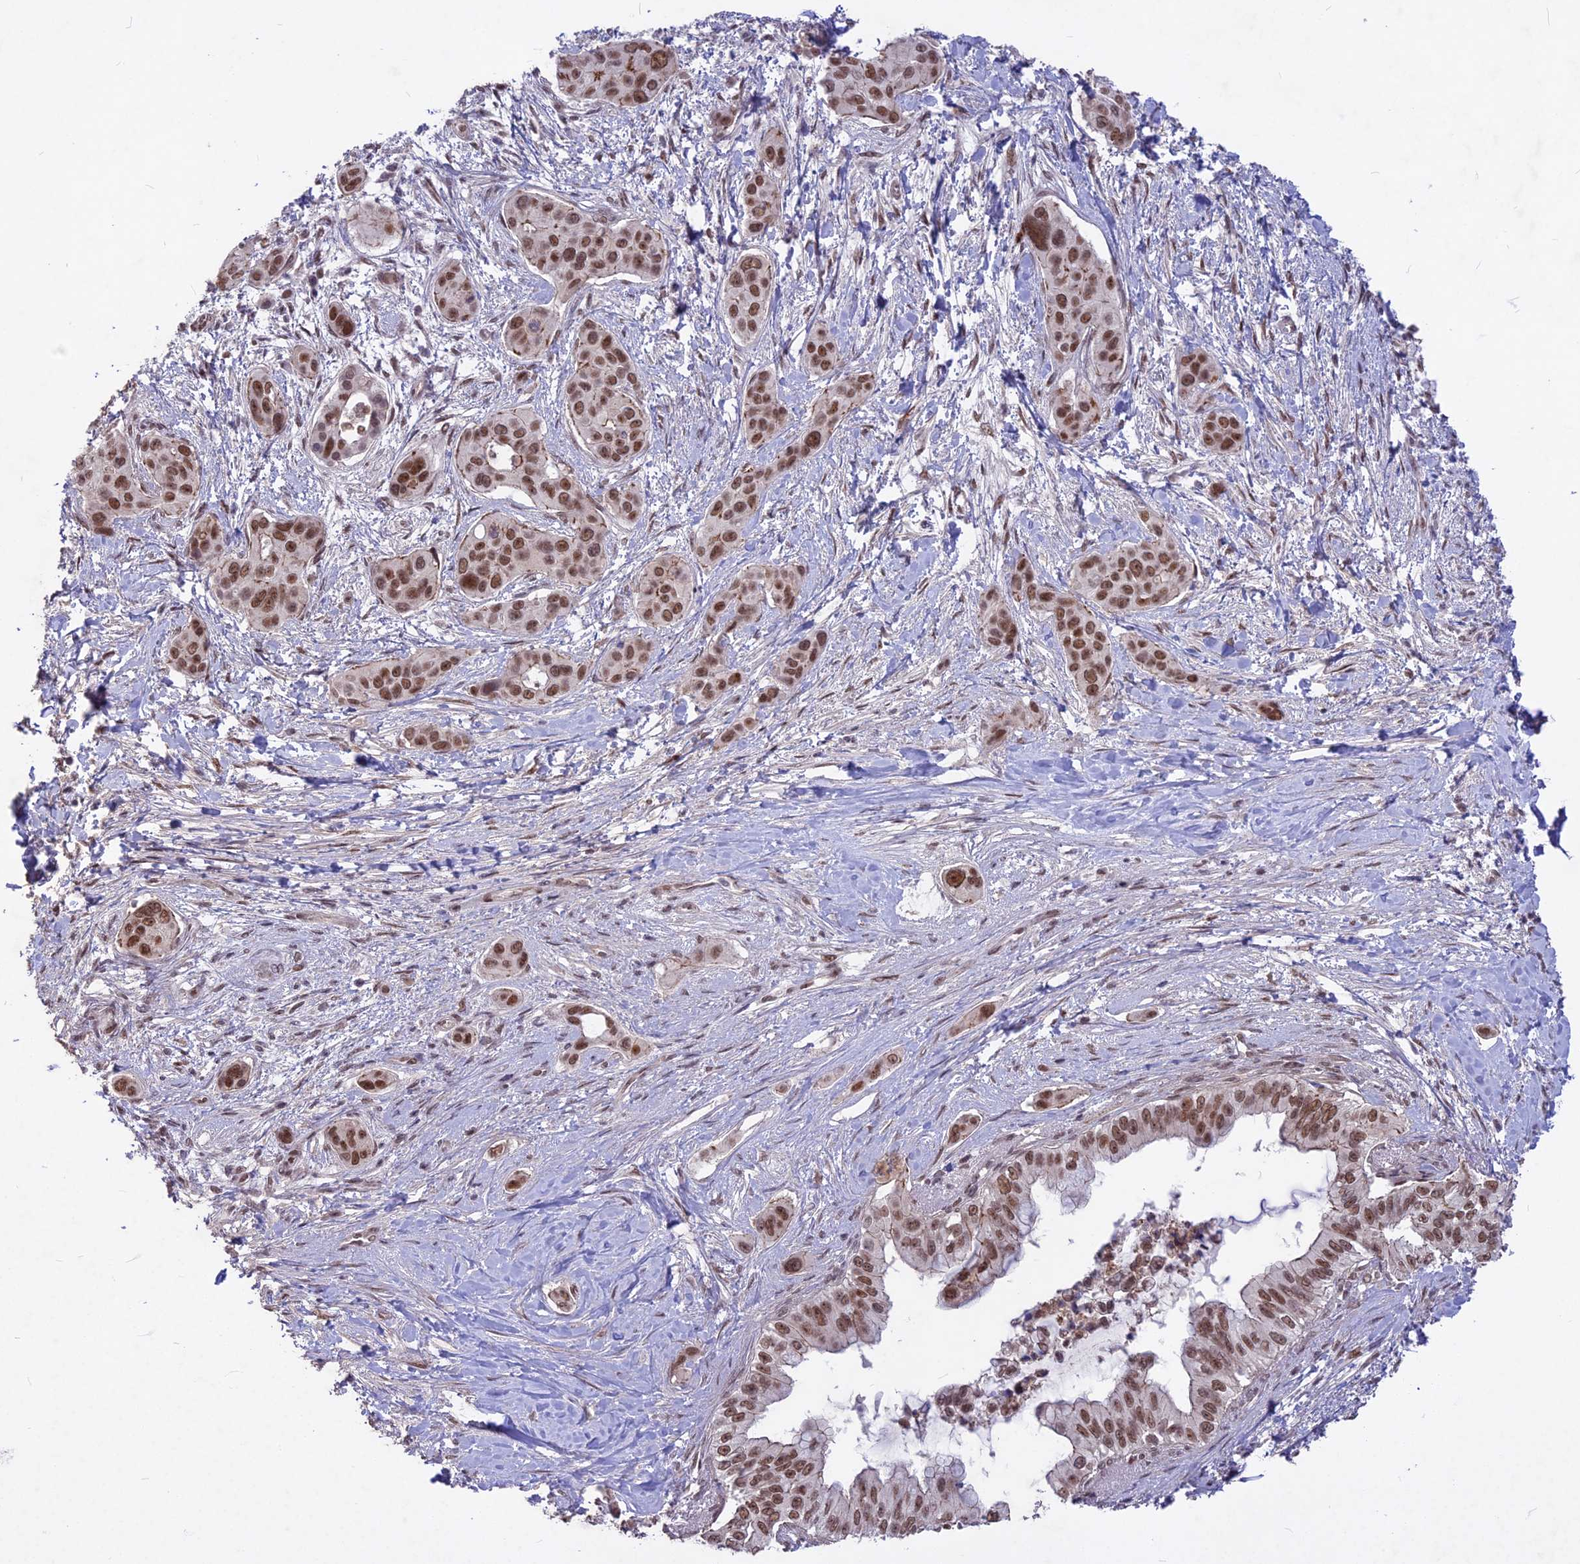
{"staining": {"intensity": "moderate", "quantity": ">75%", "location": "nuclear"}, "tissue": "pancreatic cancer", "cell_type": "Tumor cells", "image_type": "cancer", "snomed": [{"axis": "morphology", "description": "Adenocarcinoma, NOS"}, {"axis": "topography", "description": "Pancreas"}], "caption": "Adenocarcinoma (pancreatic) was stained to show a protein in brown. There is medium levels of moderate nuclear expression in approximately >75% of tumor cells.", "gene": "DIS3", "patient": {"sex": "male", "age": 72}}